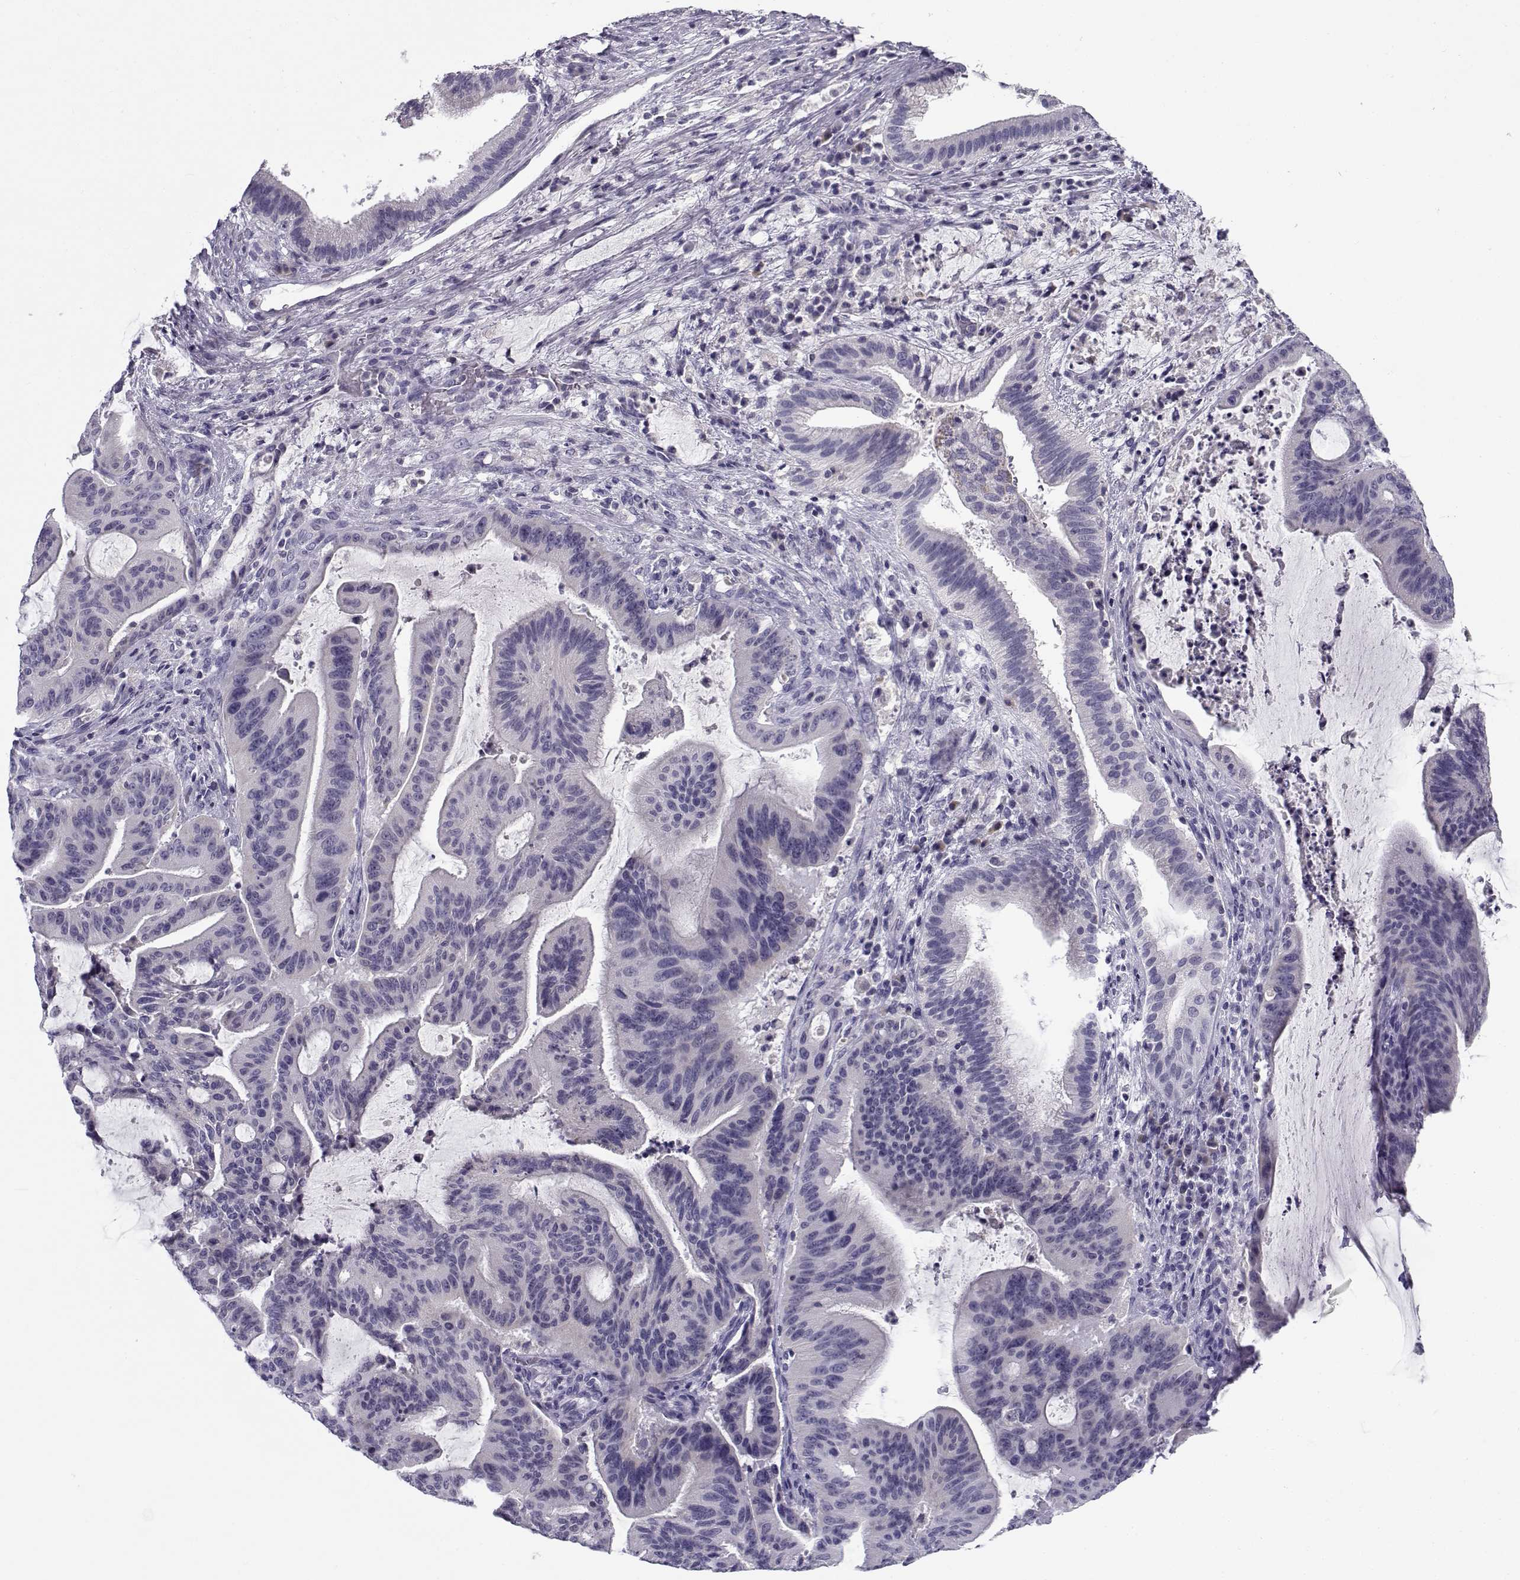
{"staining": {"intensity": "negative", "quantity": "none", "location": "none"}, "tissue": "liver cancer", "cell_type": "Tumor cells", "image_type": "cancer", "snomed": [{"axis": "morphology", "description": "Cholangiocarcinoma"}, {"axis": "topography", "description": "Liver"}], "caption": "The image exhibits no significant staining in tumor cells of liver cholangiocarcinoma. Brightfield microscopy of immunohistochemistry stained with DAB (brown) and hematoxylin (blue), captured at high magnification.", "gene": "FAM166A", "patient": {"sex": "female", "age": 73}}